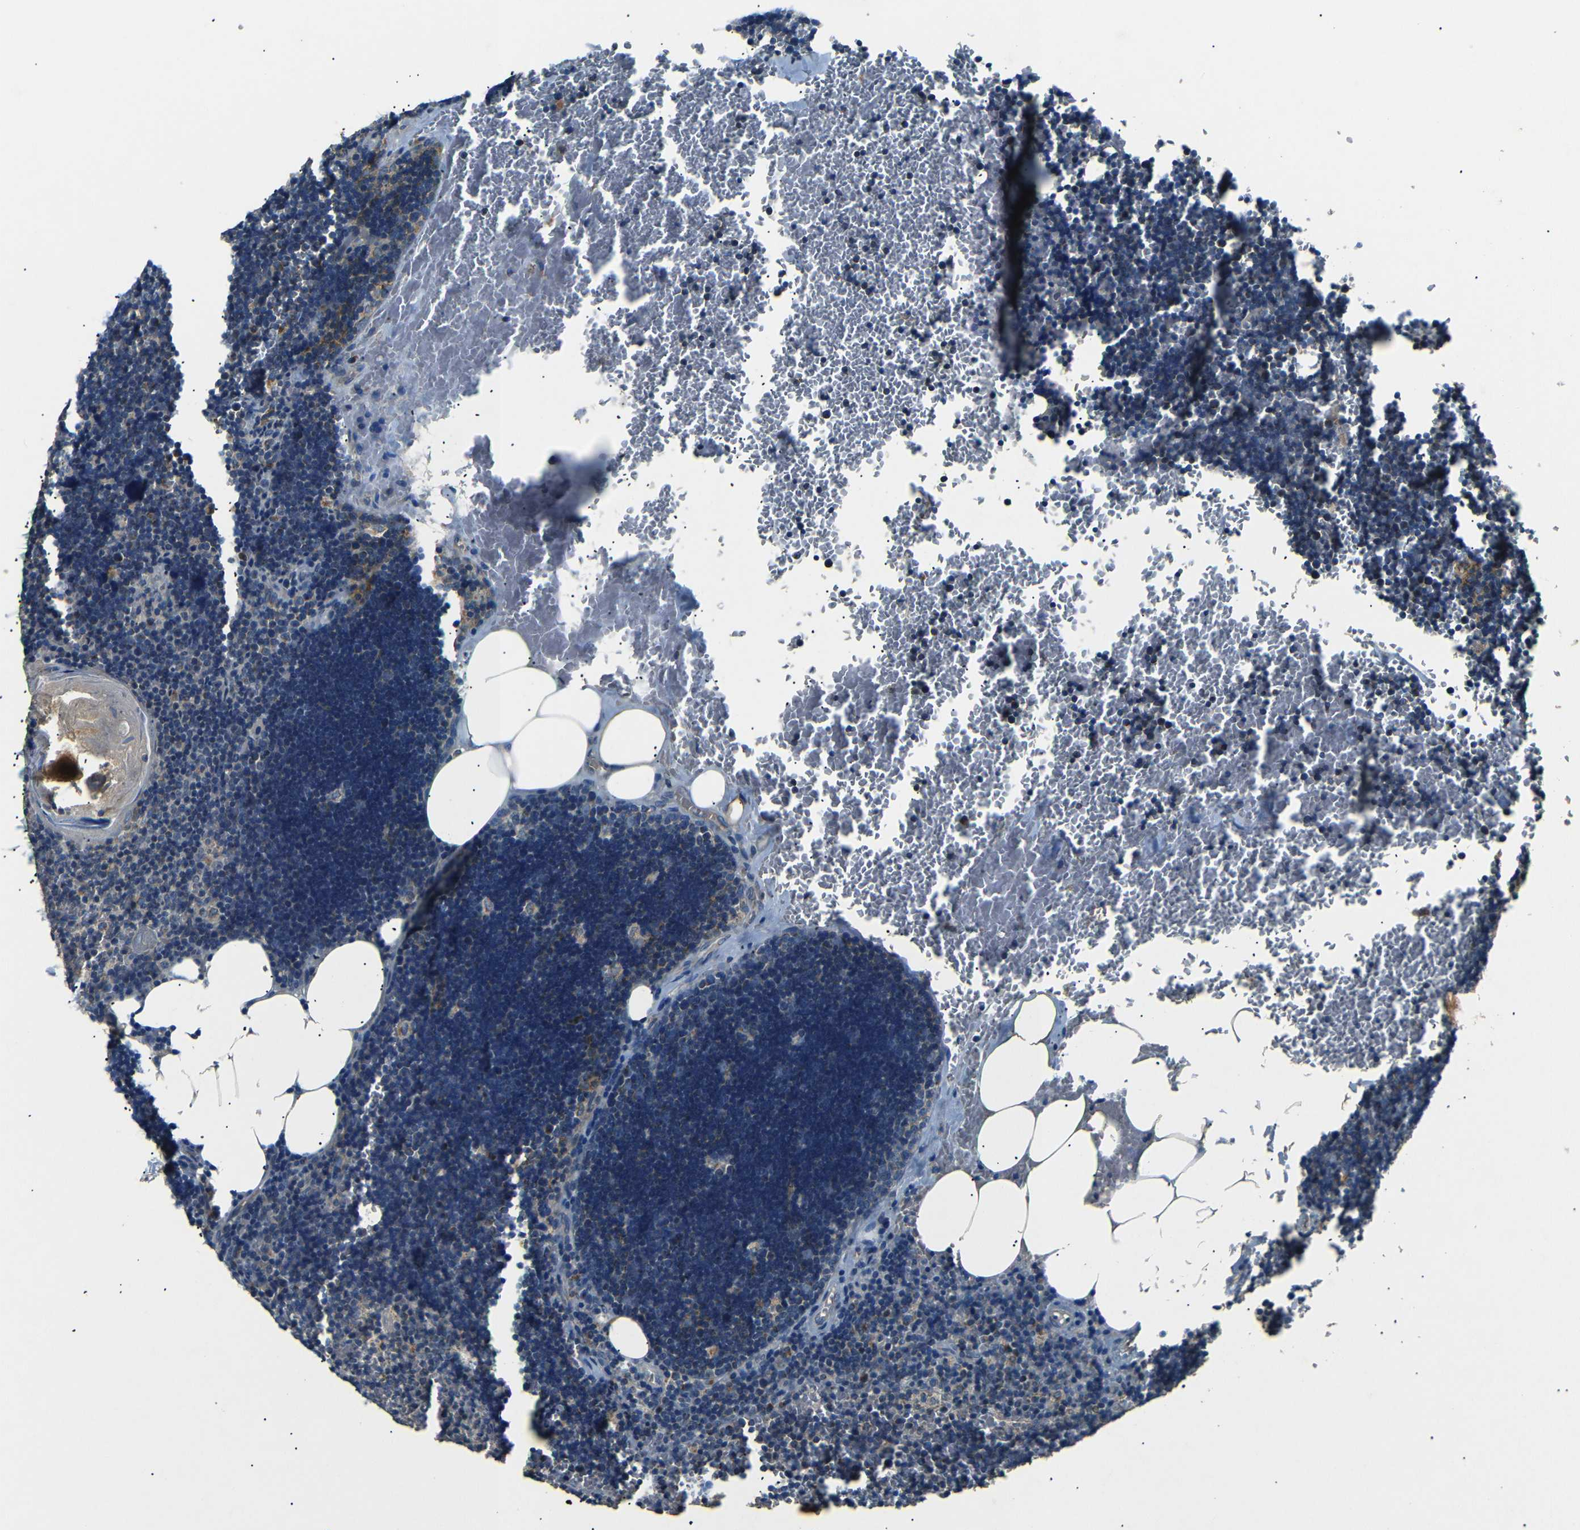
{"staining": {"intensity": "moderate", "quantity": "25%-75%", "location": "cytoplasmic/membranous"}, "tissue": "lymph node", "cell_type": "Germinal center cells", "image_type": "normal", "snomed": [{"axis": "morphology", "description": "Normal tissue, NOS"}, {"axis": "topography", "description": "Lymph node"}], "caption": "The image displays a brown stain indicating the presence of a protein in the cytoplasmic/membranous of germinal center cells in lymph node.", "gene": "NETO2", "patient": {"sex": "male", "age": 33}}